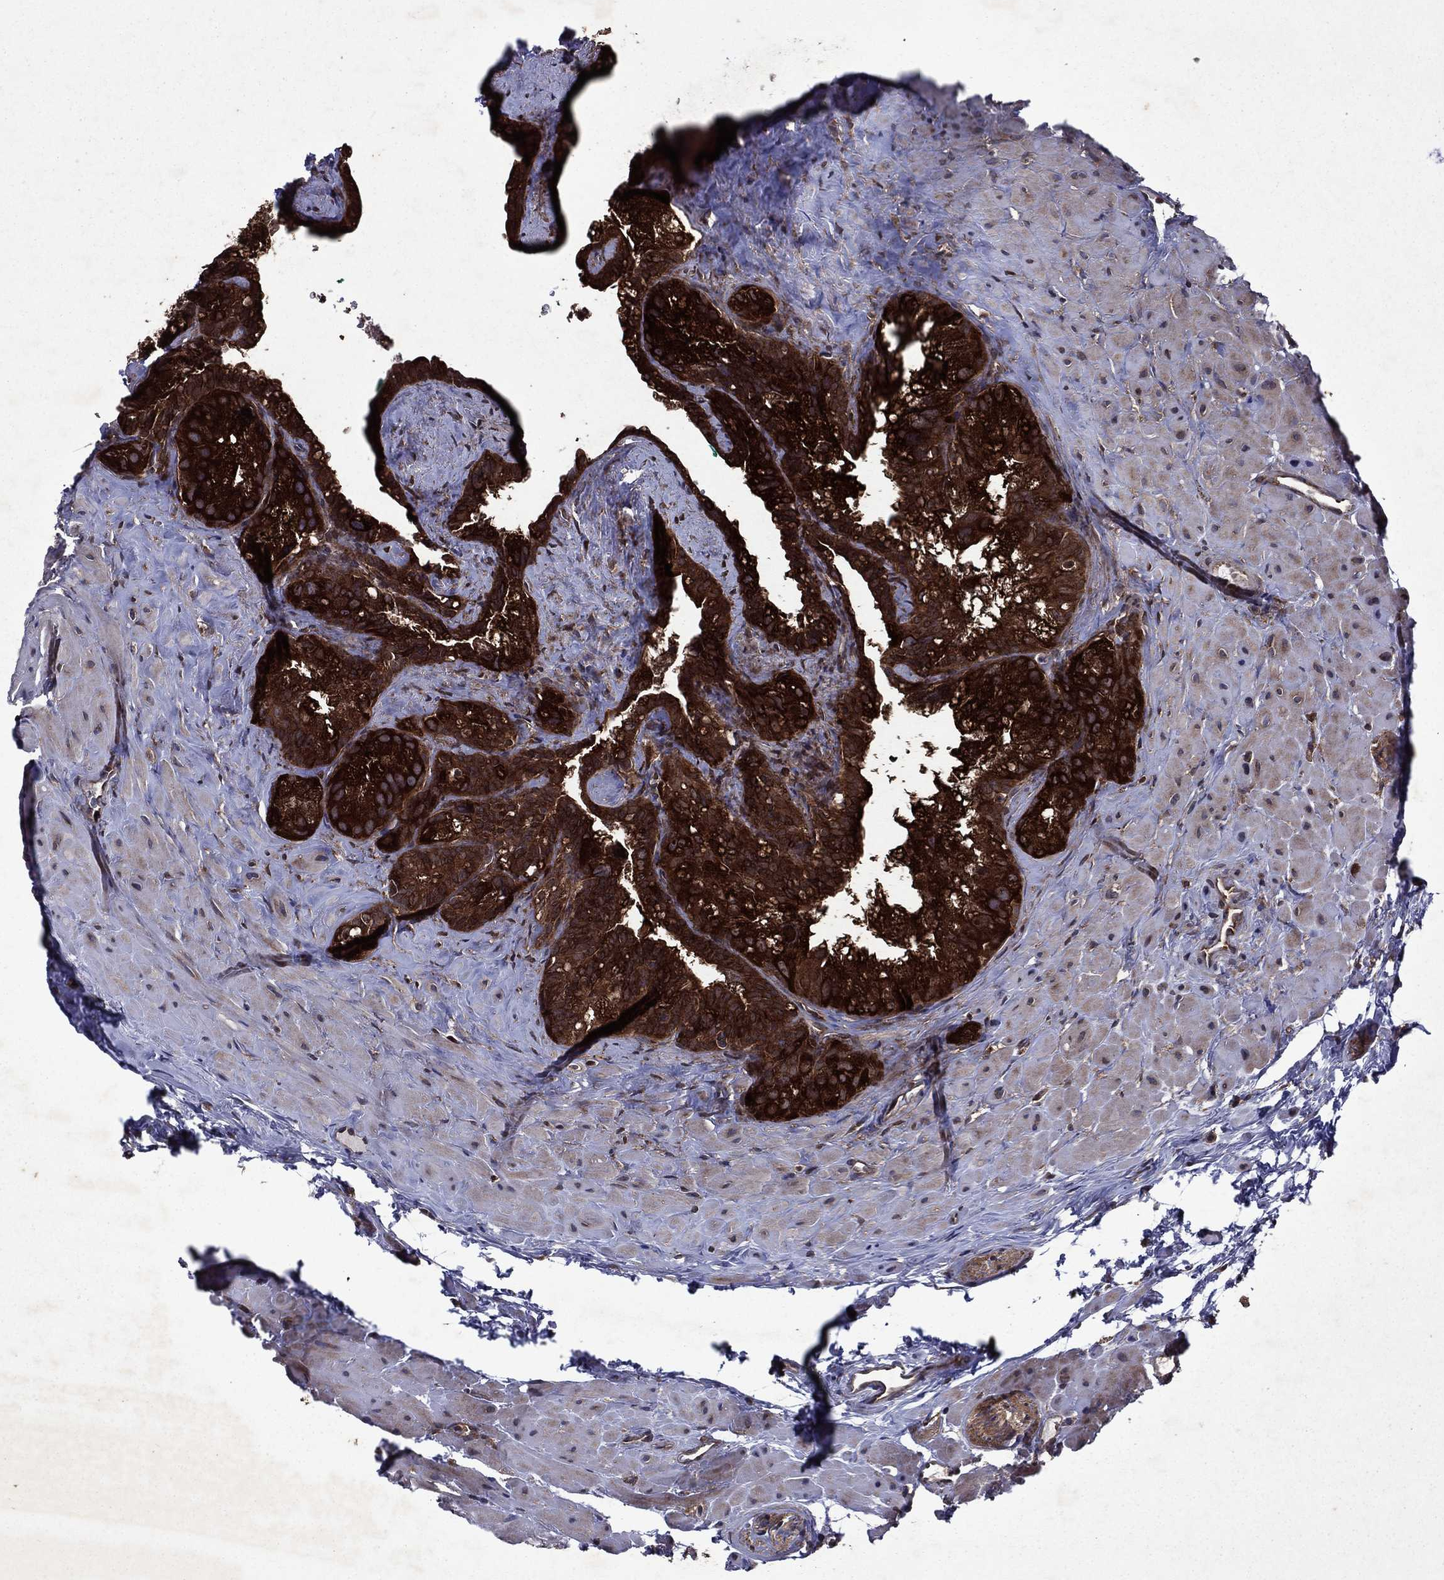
{"staining": {"intensity": "strong", "quantity": ">75%", "location": "cytoplasmic/membranous"}, "tissue": "seminal vesicle", "cell_type": "Glandular cells", "image_type": "normal", "snomed": [{"axis": "morphology", "description": "Normal tissue, NOS"}, {"axis": "topography", "description": "Seminal veicle"}], "caption": "Unremarkable seminal vesicle displays strong cytoplasmic/membranous staining in about >75% of glandular cells.", "gene": "EIF2B4", "patient": {"sex": "male", "age": 72}}